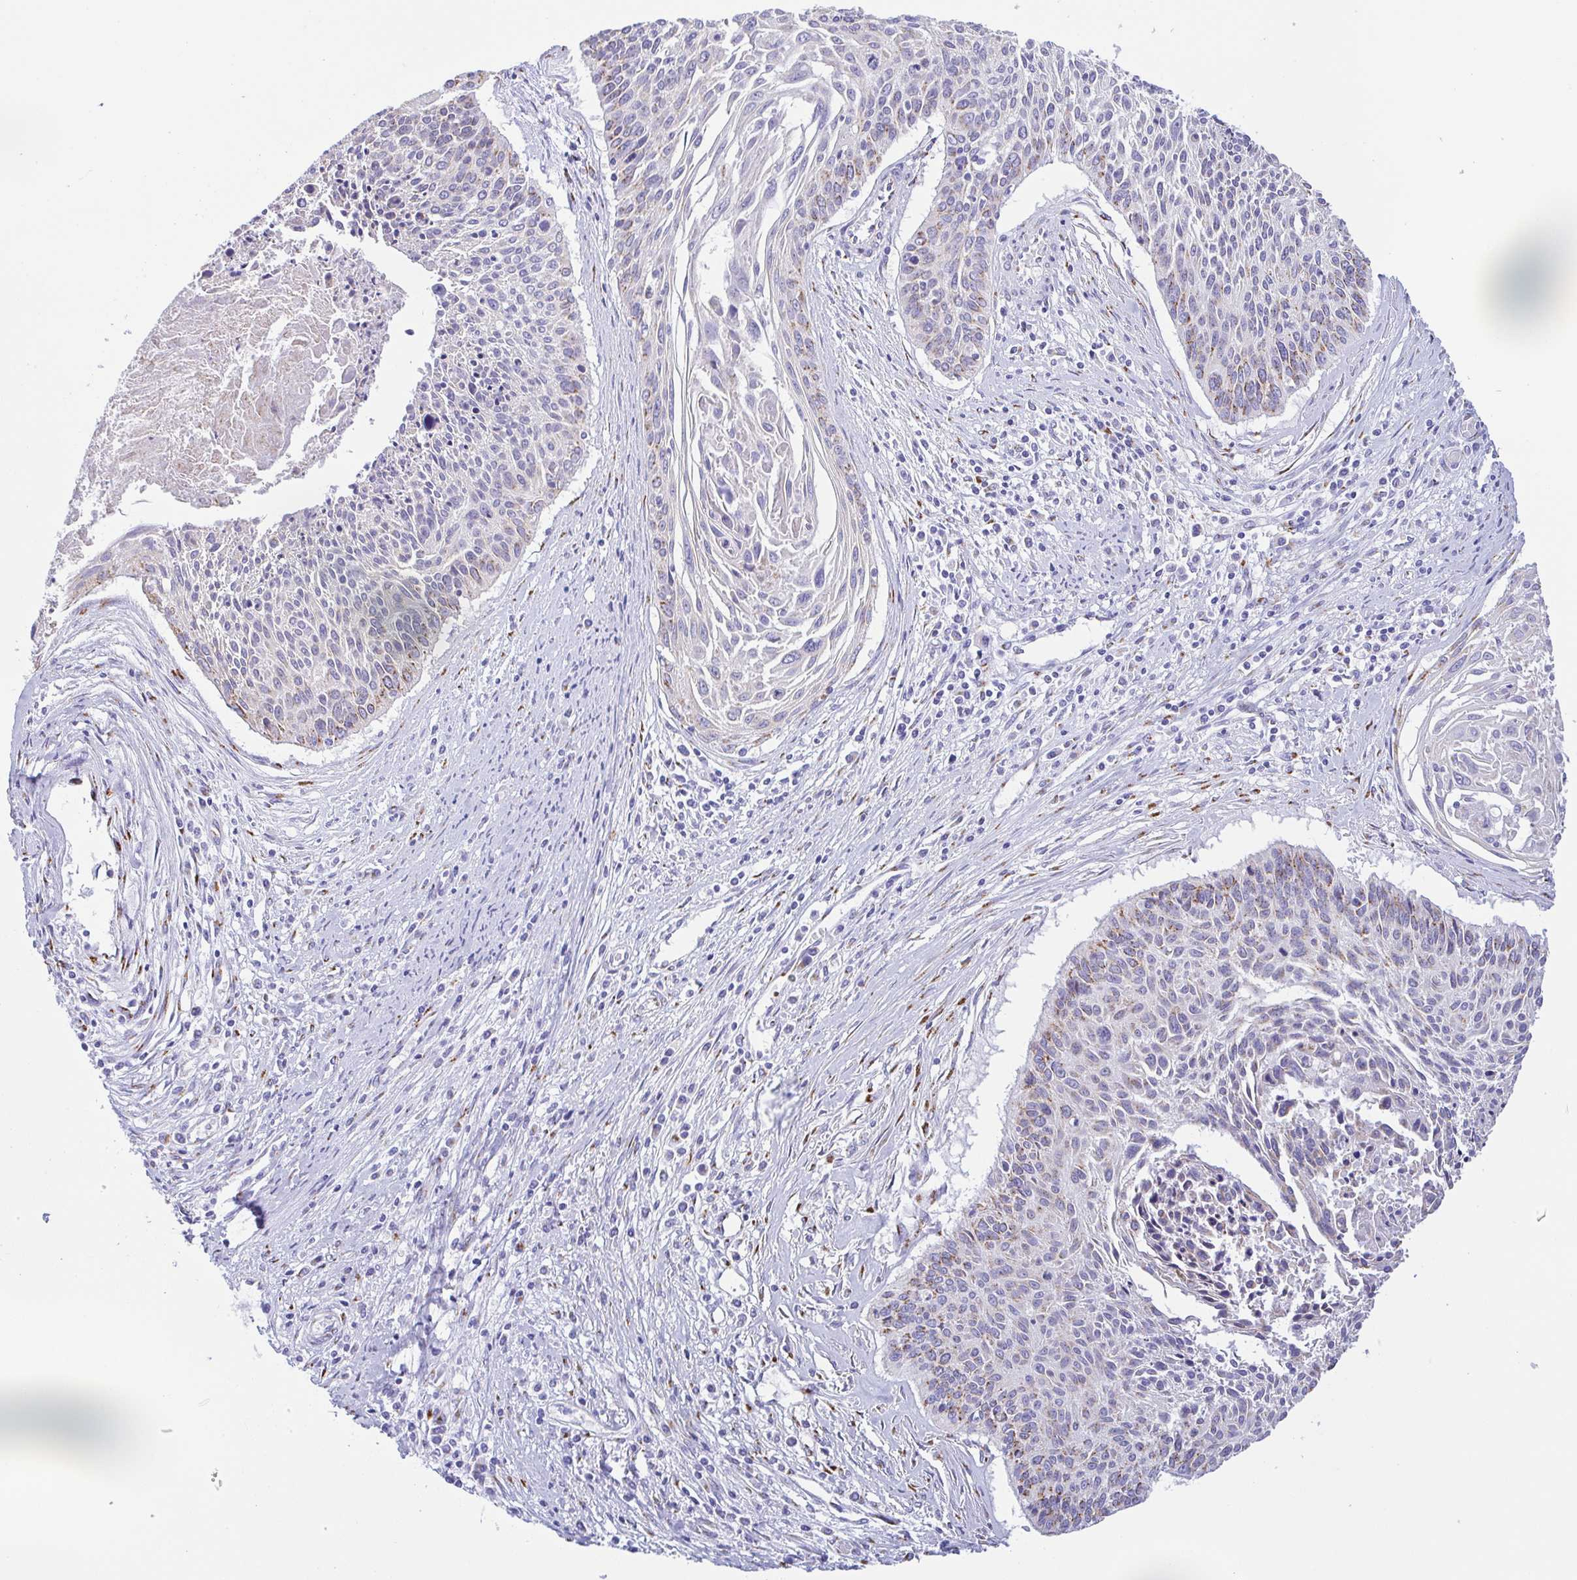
{"staining": {"intensity": "moderate", "quantity": "<25%", "location": "cytoplasmic/membranous"}, "tissue": "cervical cancer", "cell_type": "Tumor cells", "image_type": "cancer", "snomed": [{"axis": "morphology", "description": "Squamous cell carcinoma, NOS"}, {"axis": "topography", "description": "Cervix"}], "caption": "Protein staining shows moderate cytoplasmic/membranous staining in about <25% of tumor cells in cervical cancer.", "gene": "SULT1B1", "patient": {"sex": "female", "age": 55}}